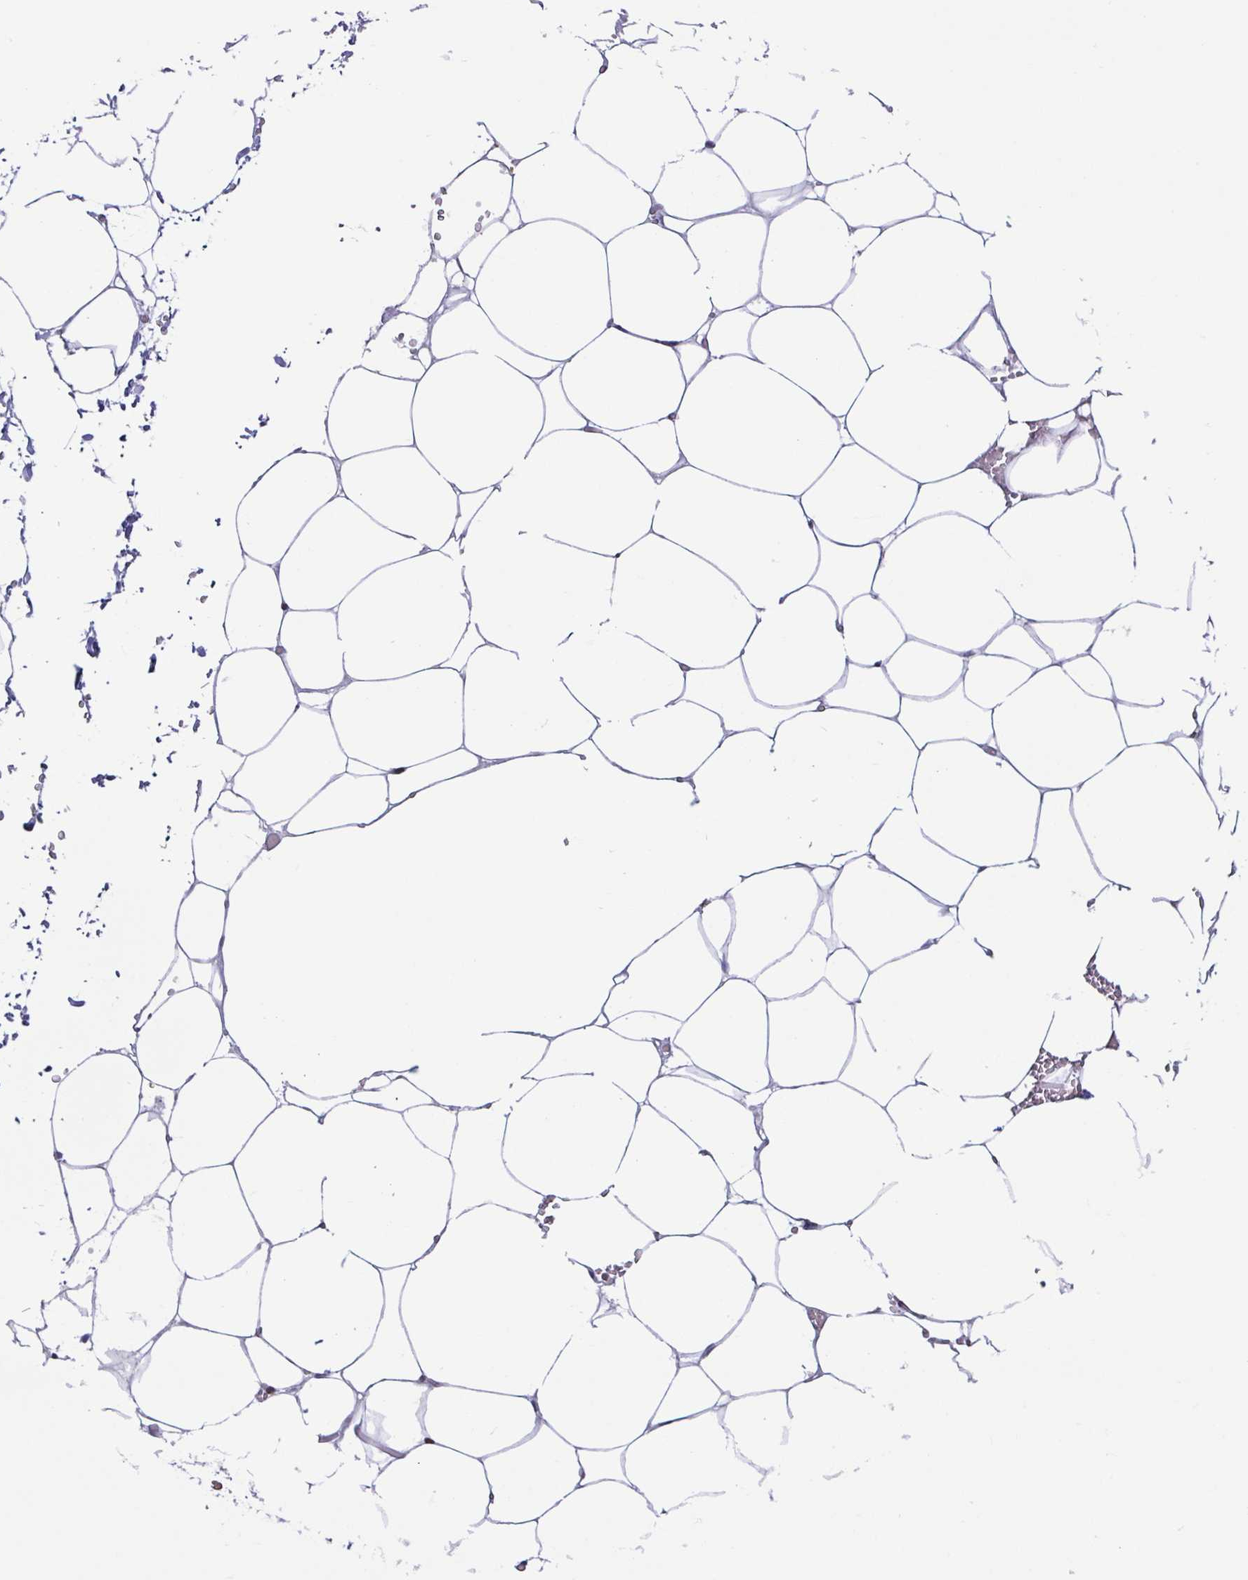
{"staining": {"intensity": "negative", "quantity": "none", "location": "none"}, "tissue": "adipose tissue", "cell_type": "Adipocytes", "image_type": "normal", "snomed": [{"axis": "morphology", "description": "Normal tissue, NOS"}, {"axis": "topography", "description": "Adipose tissue"}, {"axis": "topography", "description": "Vascular tissue"}, {"axis": "topography", "description": "Rectum"}, {"axis": "topography", "description": "Peripheral nerve tissue"}], "caption": "The photomicrograph reveals no significant positivity in adipocytes of adipose tissue. (Immunohistochemistry (ihc), brightfield microscopy, high magnification).", "gene": "VCX2", "patient": {"sex": "female", "age": 69}}